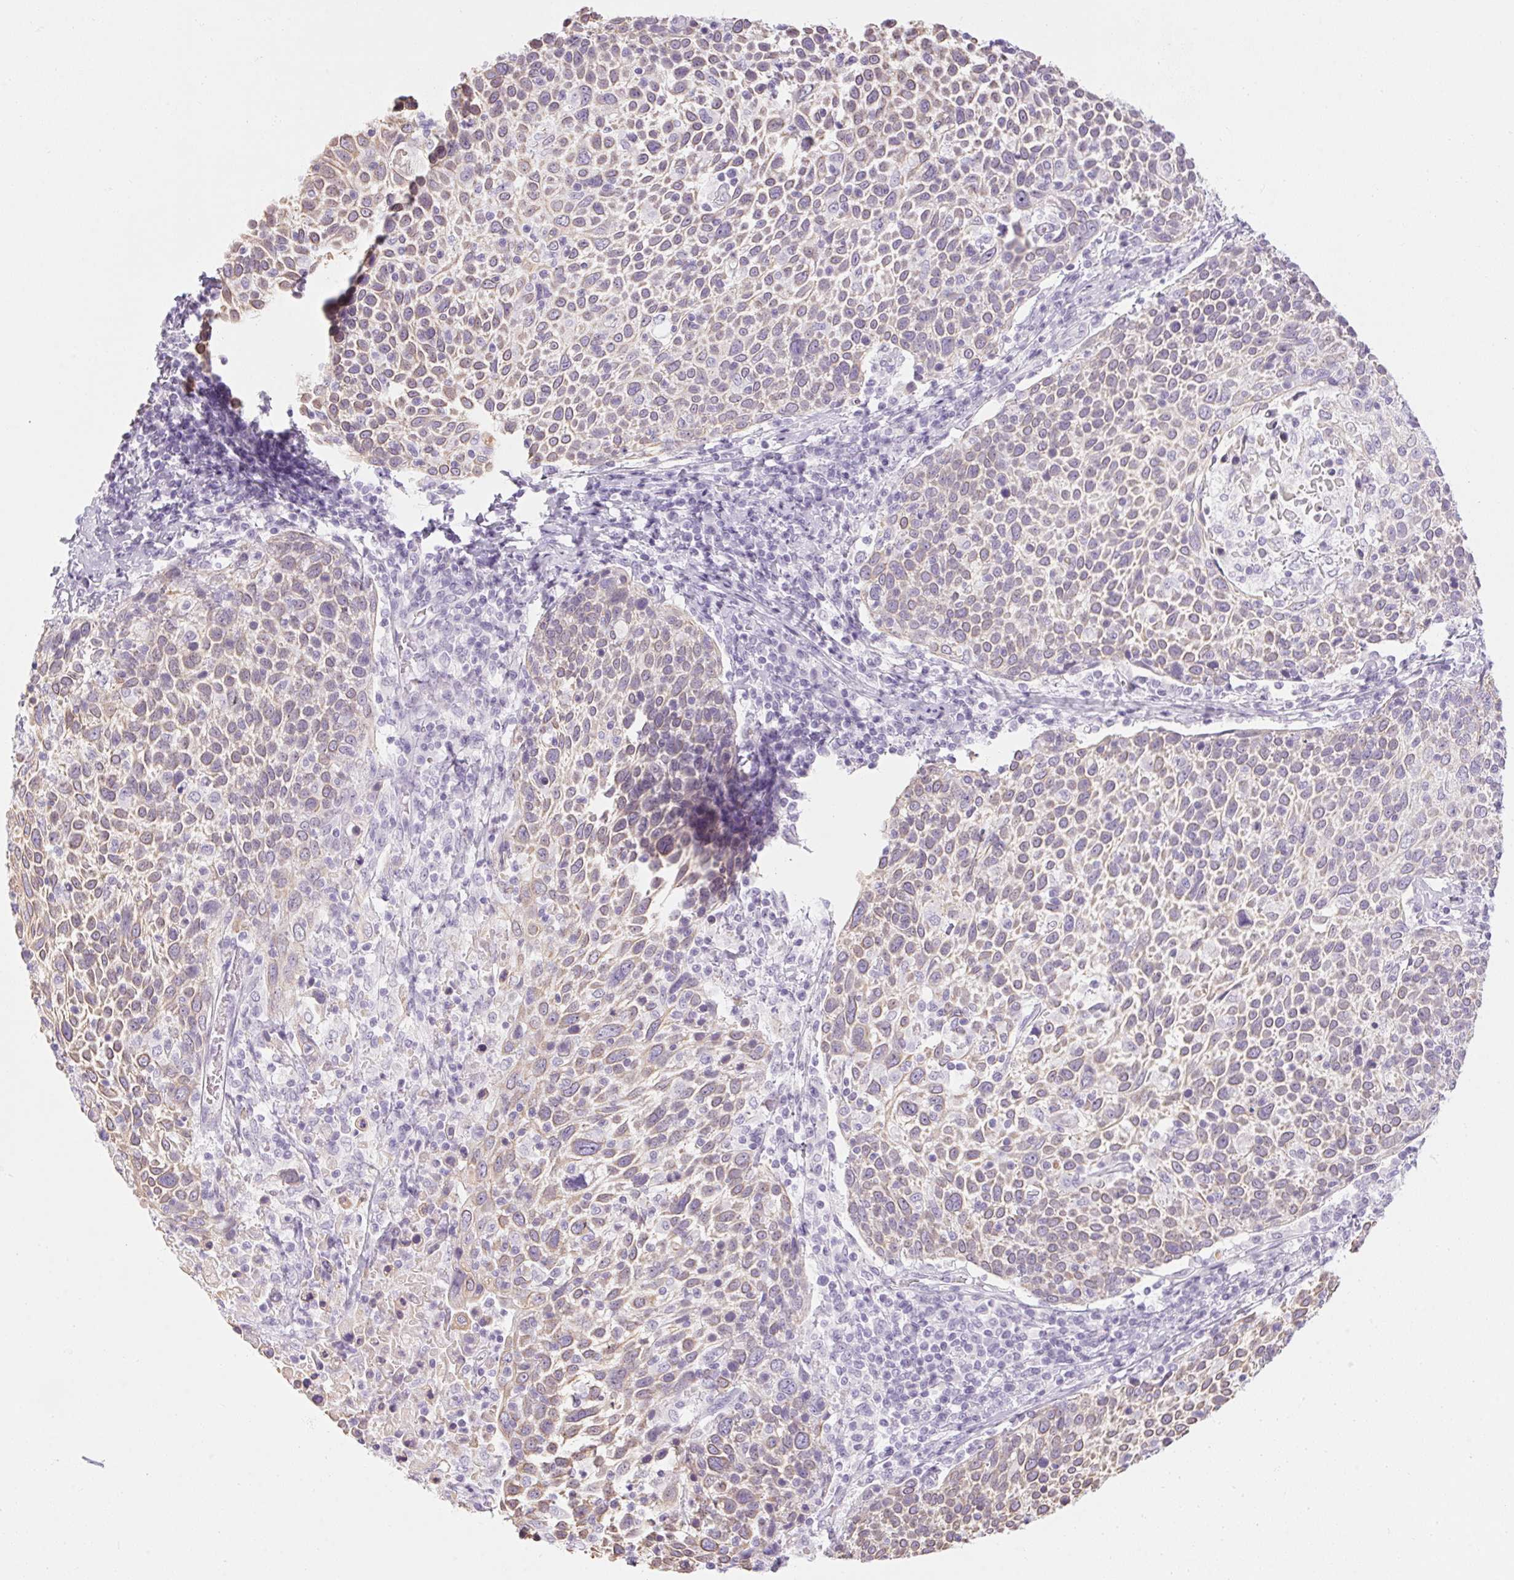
{"staining": {"intensity": "weak", "quantity": ">75%", "location": "cytoplasmic/membranous"}, "tissue": "cervical cancer", "cell_type": "Tumor cells", "image_type": "cancer", "snomed": [{"axis": "morphology", "description": "Squamous cell carcinoma, NOS"}, {"axis": "topography", "description": "Cervix"}], "caption": "Immunohistochemistry (IHC) of squamous cell carcinoma (cervical) displays low levels of weak cytoplasmic/membranous staining in about >75% of tumor cells.", "gene": "RPTN", "patient": {"sex": "female", "age": 61}}